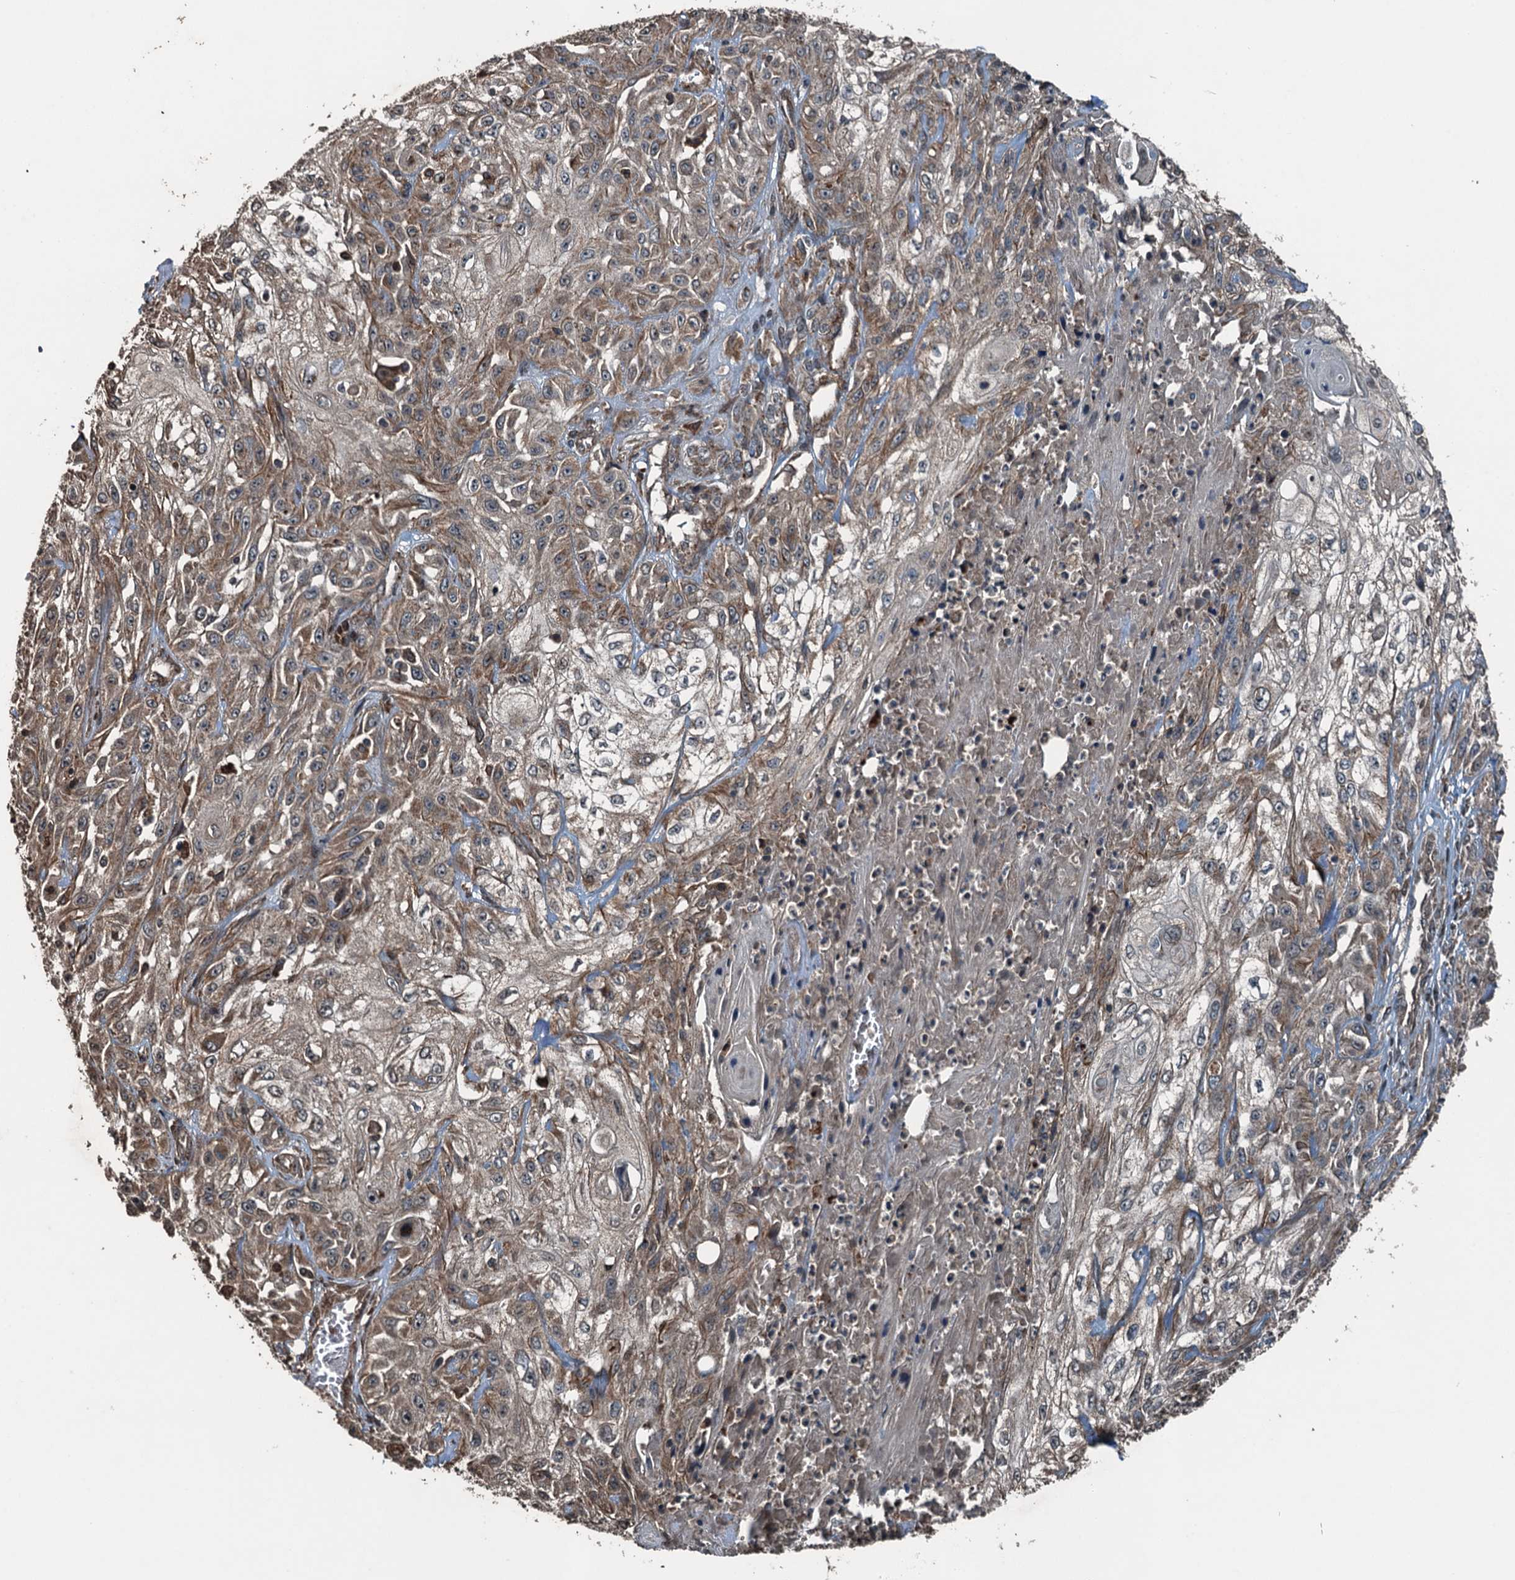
{"staining": {"intensity": "weak", "quantity": "25%-75%", "location": "cytoplasmic/membranous"}, "tissue": "skin cancer", "cell_type": "Tumor cells", "image_type": "cancer", "snomed": [{"axis": "morphology", "description": "Squamous cell carcinoma, NOS"}, {"axis": "morphology", "description": "Squamous cell carcinoma, metastatic, NOS"}, {"axis": "topography", "description": "Skin"}, {"axis": "topography", "description": "Lymph node"}], "caption": "Tumor cells display weak cytoplasmic/membranous positivity in approximately 25%-75% of cells in skin cancer.", "gene": "TCTN1", "patient": {"sex": "male", "age": 75}}